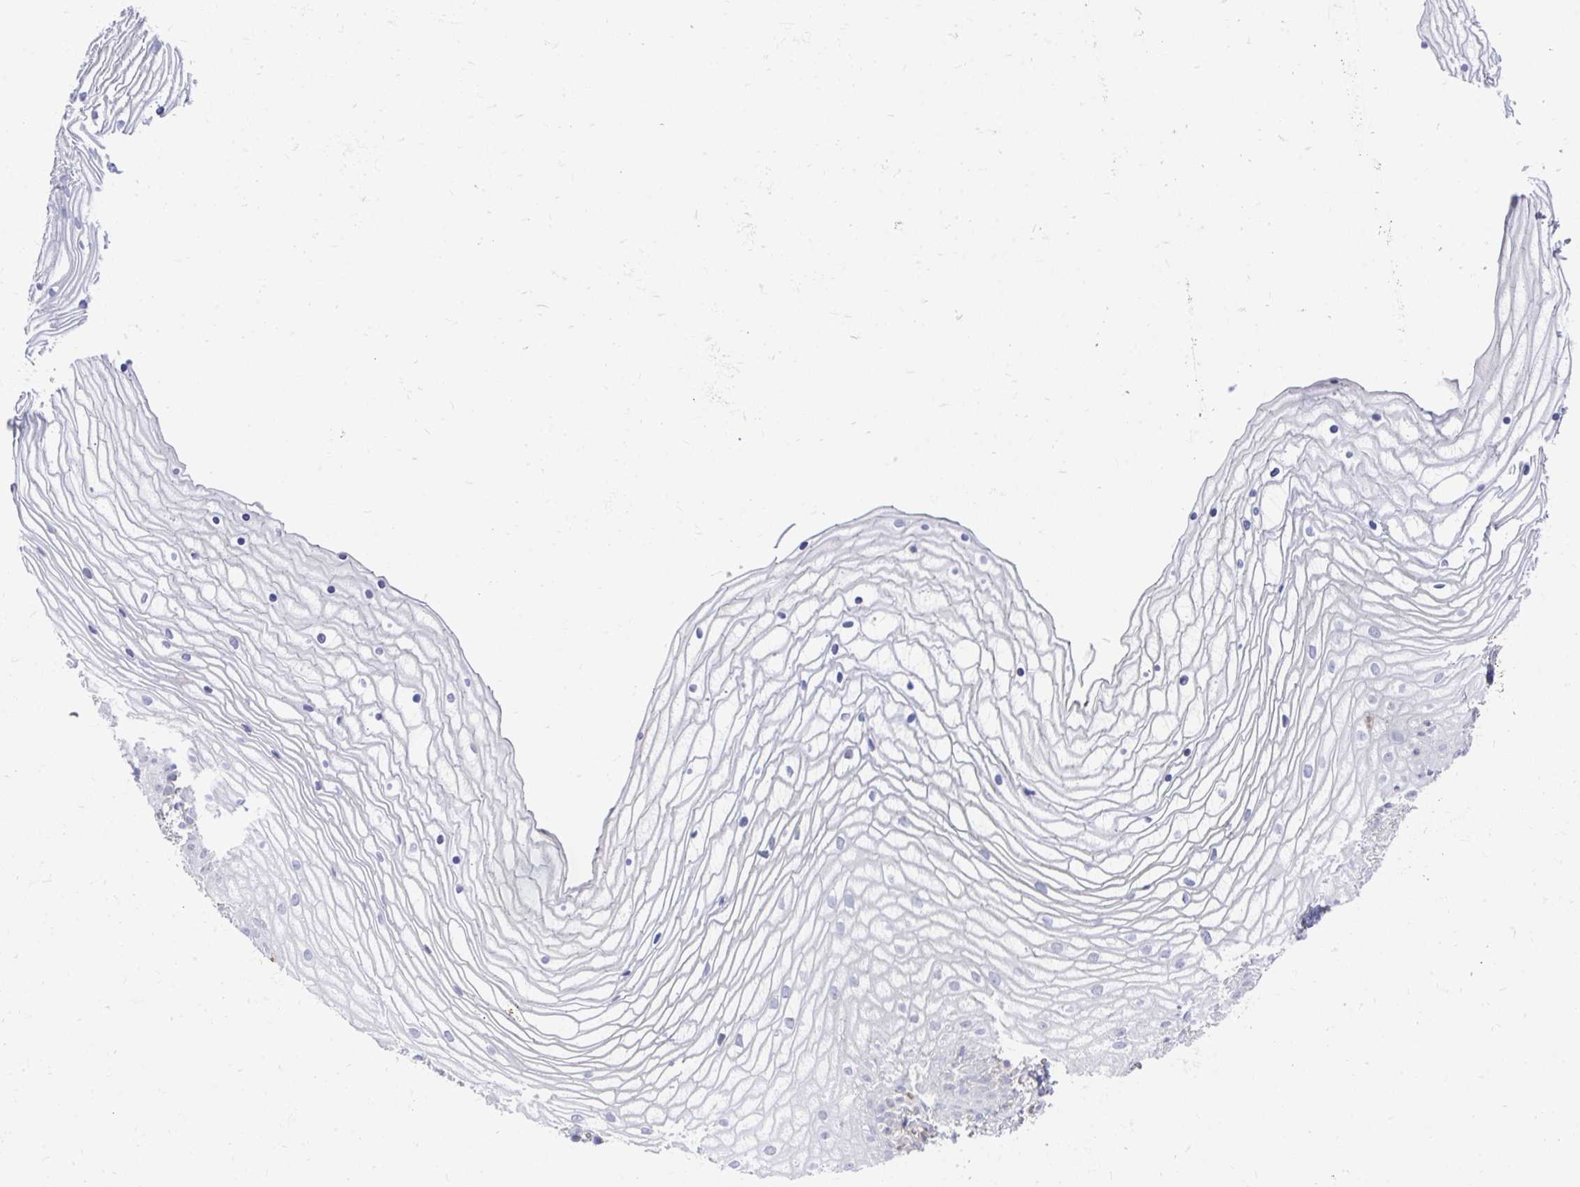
{"staining": {"intensity": "weak", "quantity": "<25%", "location": "cytoplasmic/membranous"}, "tissue": "vagina", "cell_type": "Squamous epithelial cells", "image_type": "normal", "snomed": [{"axis": "morphology", "description": "Normal tissue, NOS"}, {"axis": "topography", "description": "Vagina"}], "caption": "A micrograph of human vagina is negative for staining in squamous epithelial cells. Nuclei are stained in blue.", "gene": "FHIP1B", "patient": {"sex": "female", "age": 56}}